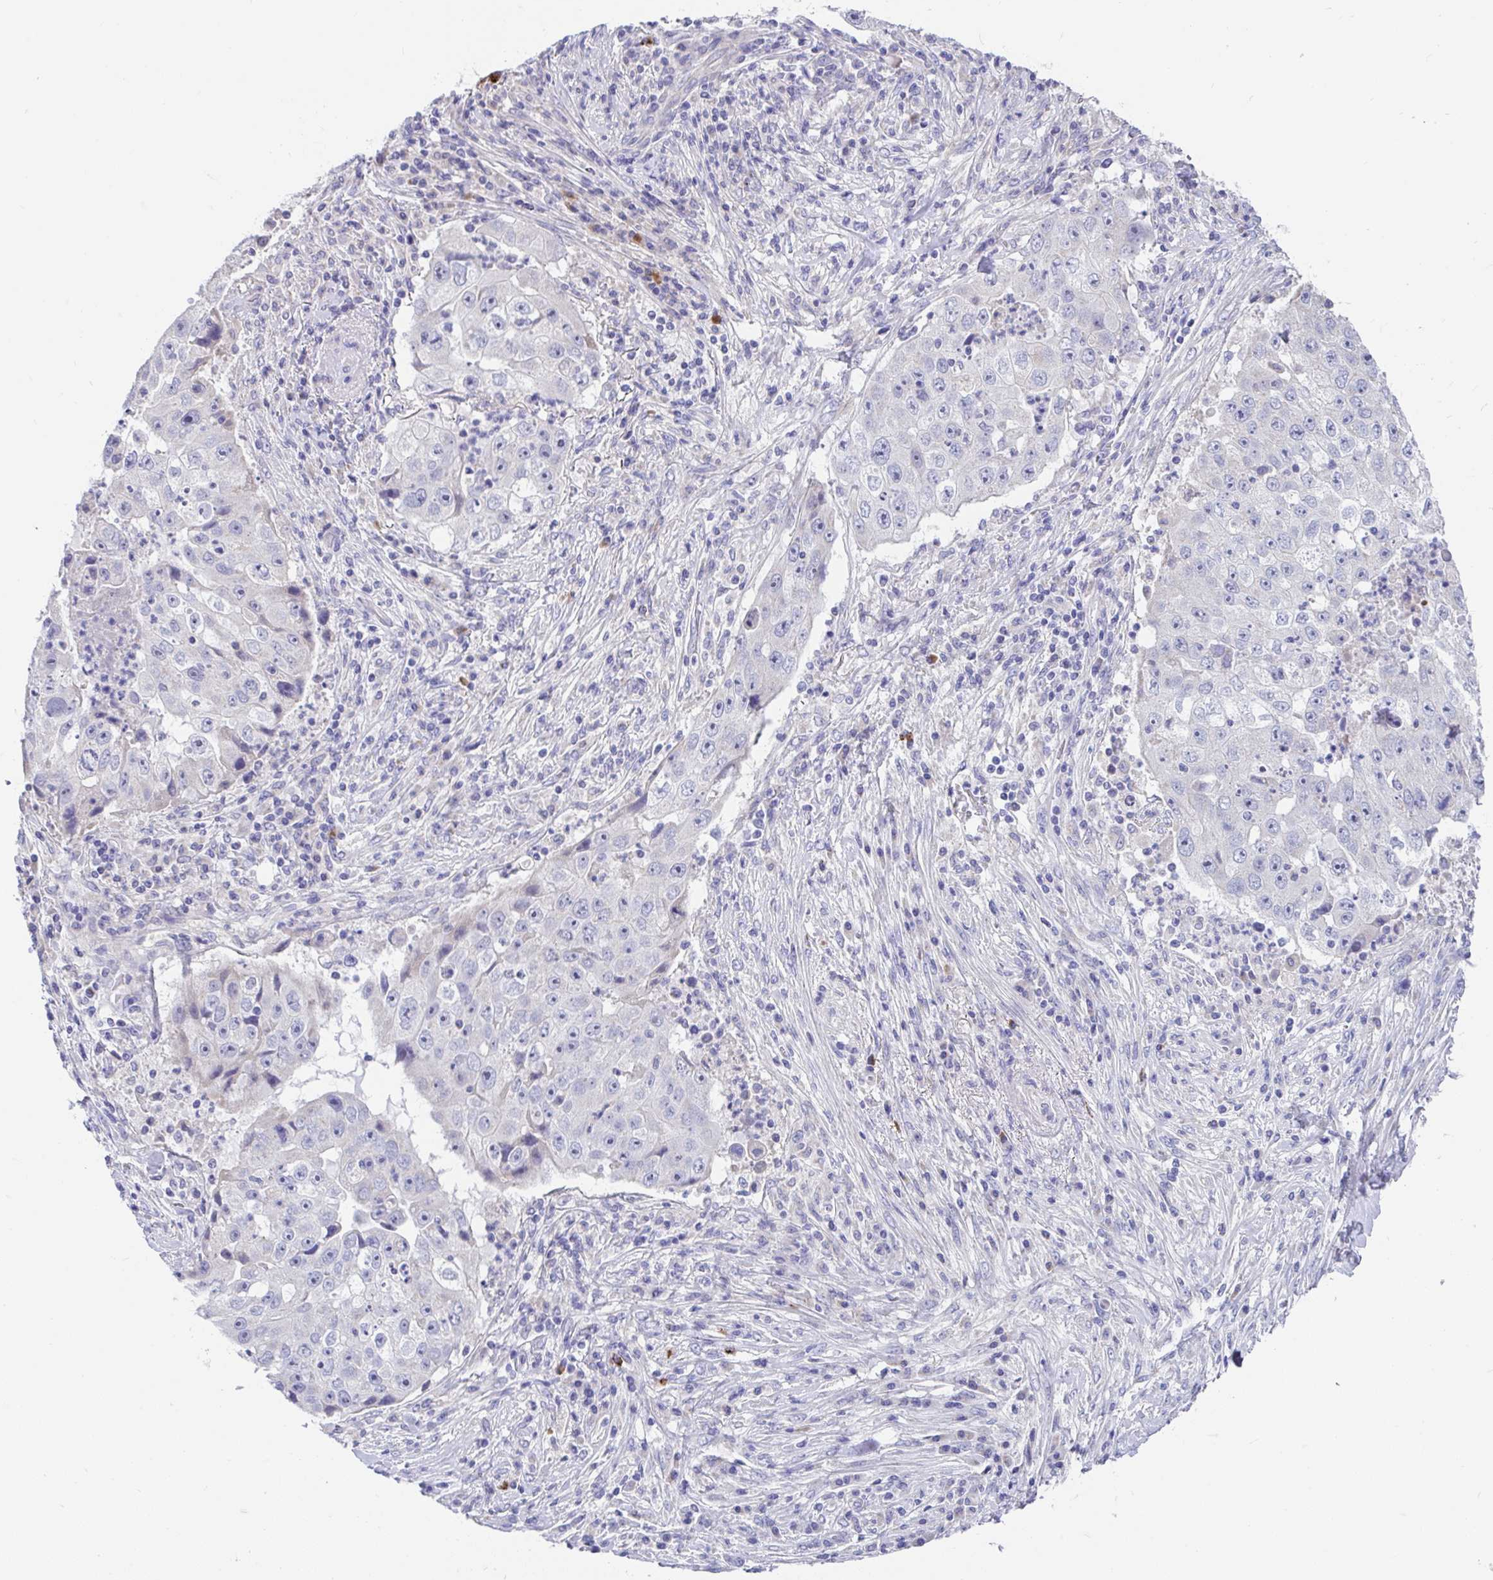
{"staining": {"intensity": "negative", "quantity": "none", "location": "none"}, "tissue": "lung cancer", "cell_type": "Tumor cells", "image_type": "cancer", "snomed": [{"axis": "morphology", "description": "Squamous cell carcinoma, NOS"}, {"axis": "topography", "description": "Lung"}], "caption": "High power microscopy histopathology image of an immunohistochemistry (IHC) histopathology image of lung cancer, revealing no significant expression in tumor cells.", "gene": "CCSAP", "patient": {"sex": "male", "age": 64}}